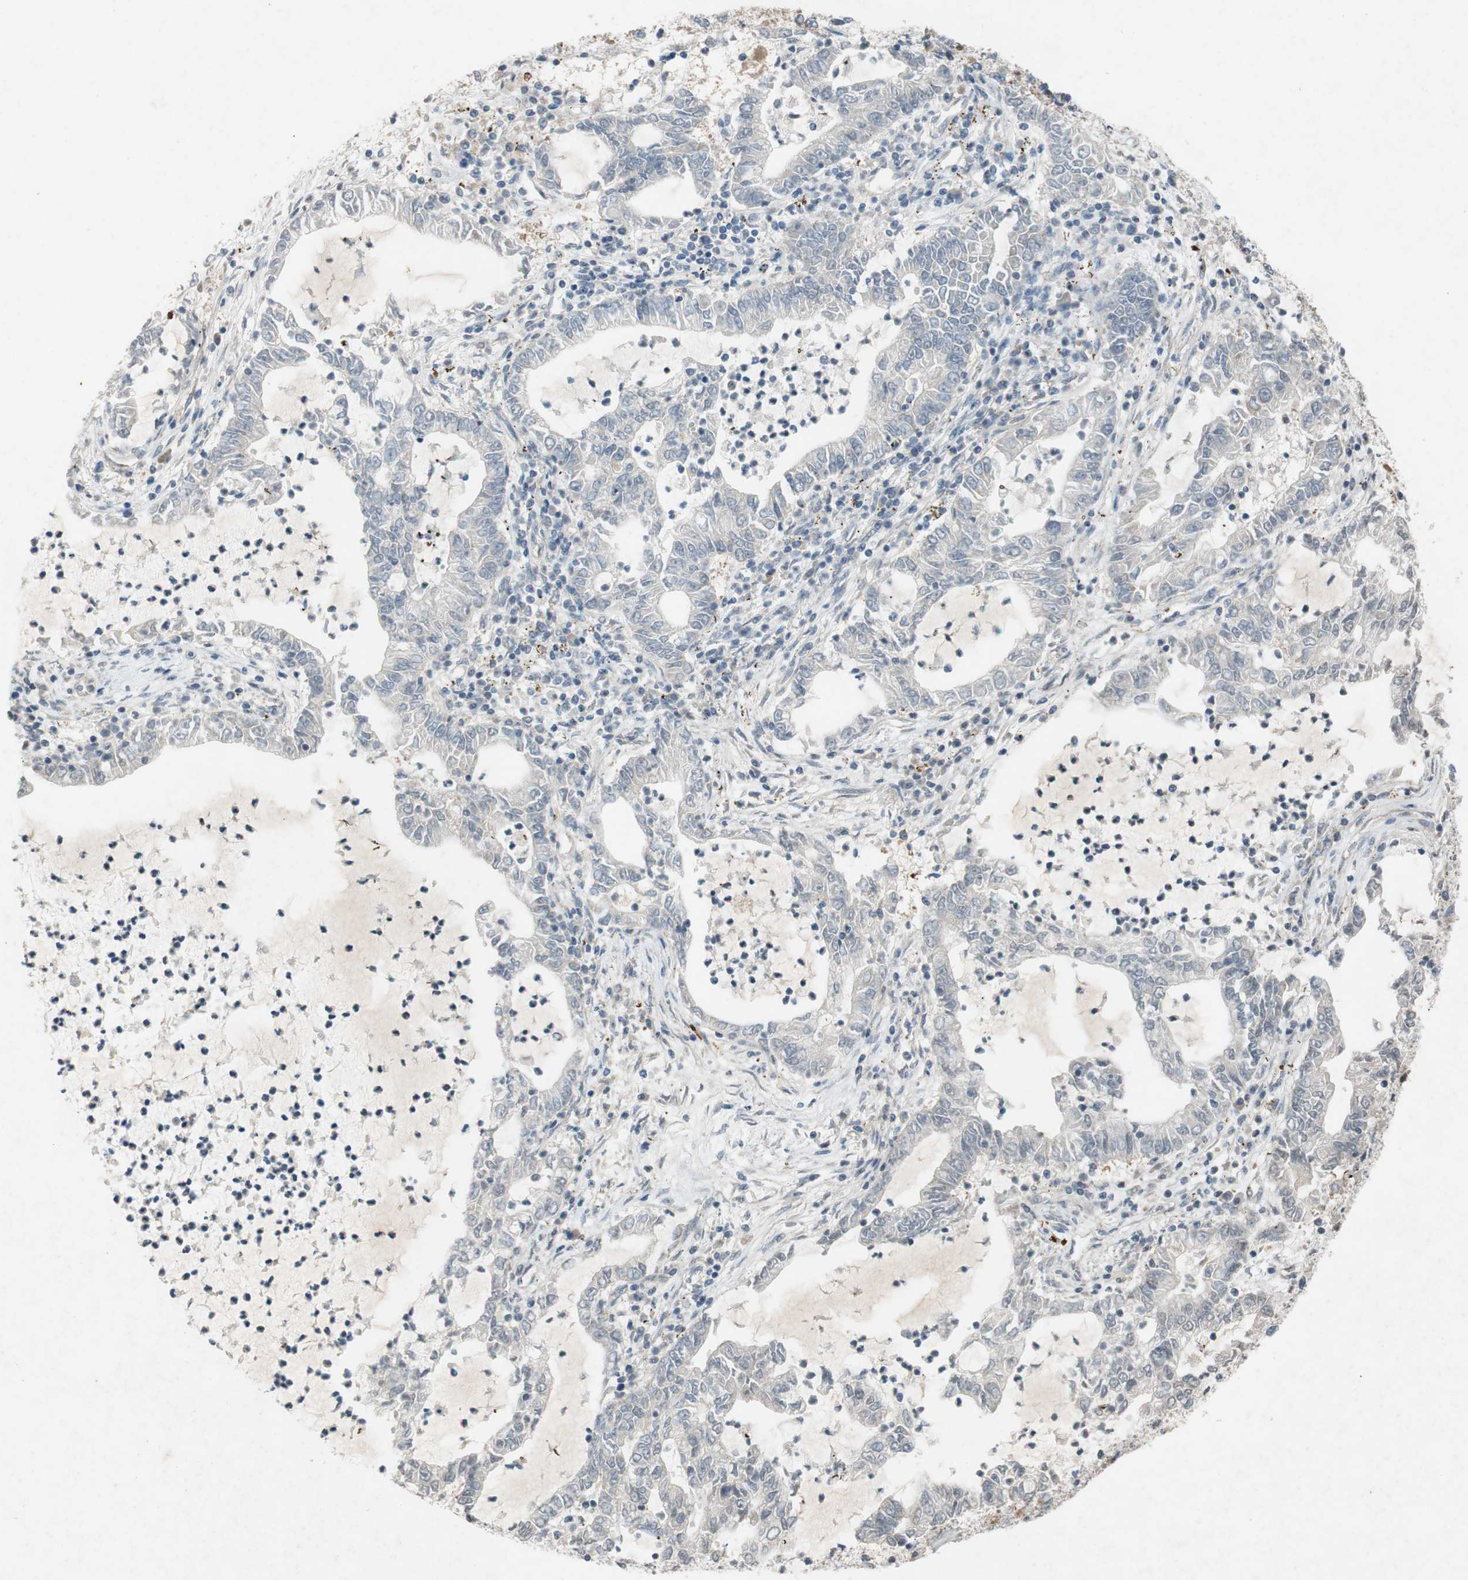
{"staining": {"intensity": "weak", "quantity": "<25%", "location": "cytoplasmic/membranous"}, "tissue": "lung cancer", "cell_type": "Tumor cells", "image_type": "cancer", "snomed": [{"axis": "morphology", "description": "Adenocarcinoma, NOS"}, {"axis": "topography", "description": "Lung"}], "caption": "IHC histopathology image of neoplastic tissue: human adenocarcinoma (lung) stained with DAB (3,3'-diaminobenzidine) exhibits no significant protein expression in tumor cells.", "gene": "ADD2", "patient": {"sex": "female", "age": 51}}